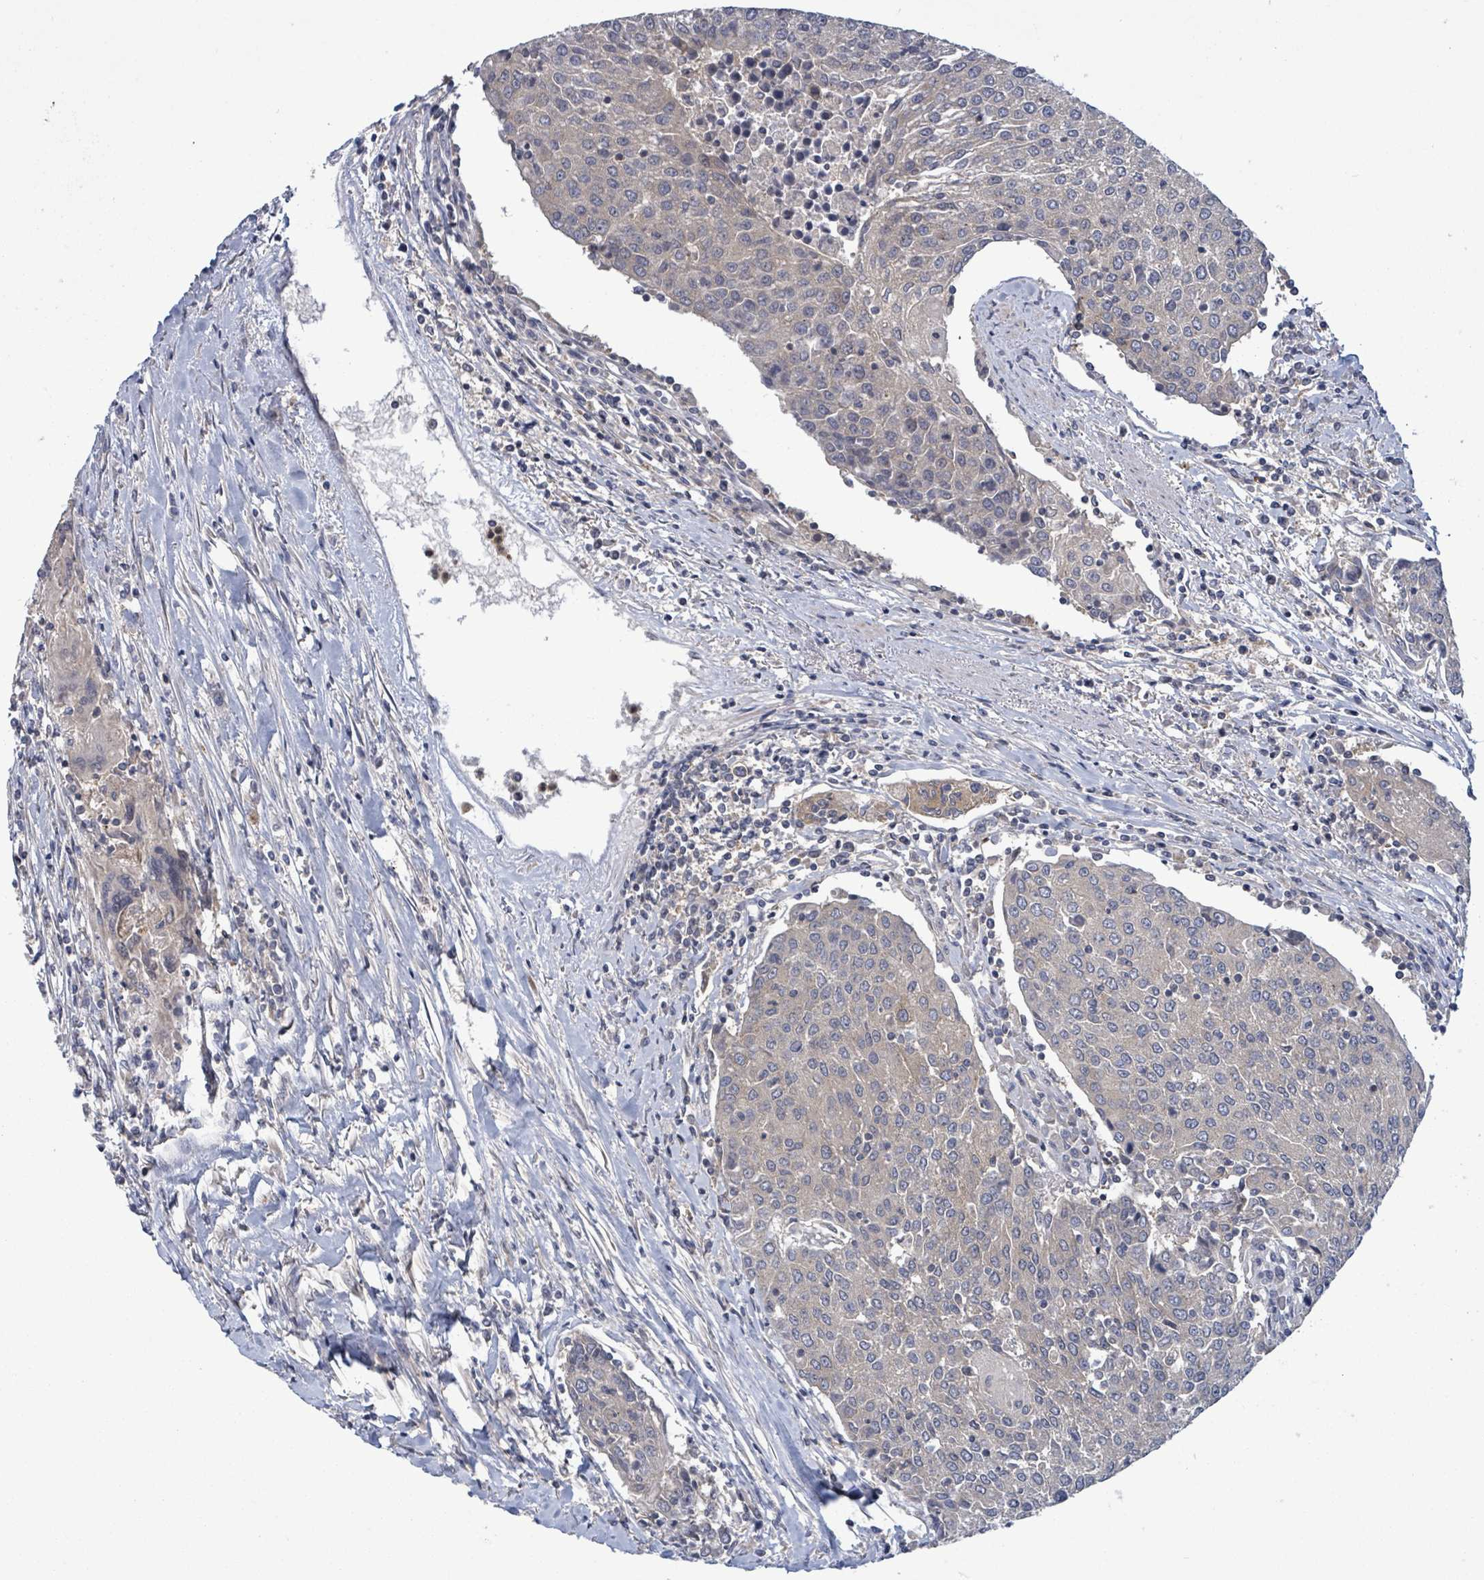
{"staining": {"intensity": "negative", "quantity": "none", "location": "none"}, "tissue": "urothelial cancer", "cell_type": "Tumor cells", "image_type": "cancer", "snomed": [{"axis": "morphology", "description": "Urothelial carcinoma, High grade"}, {"axis": "topography", "description": "Urinary bladder"}], "caption": "A photomicrograph of human urothelial cancer is negative for staining in tumor cells.", "gene": "SERPINE3", "patient": {"sex": "female", "age": 85}}